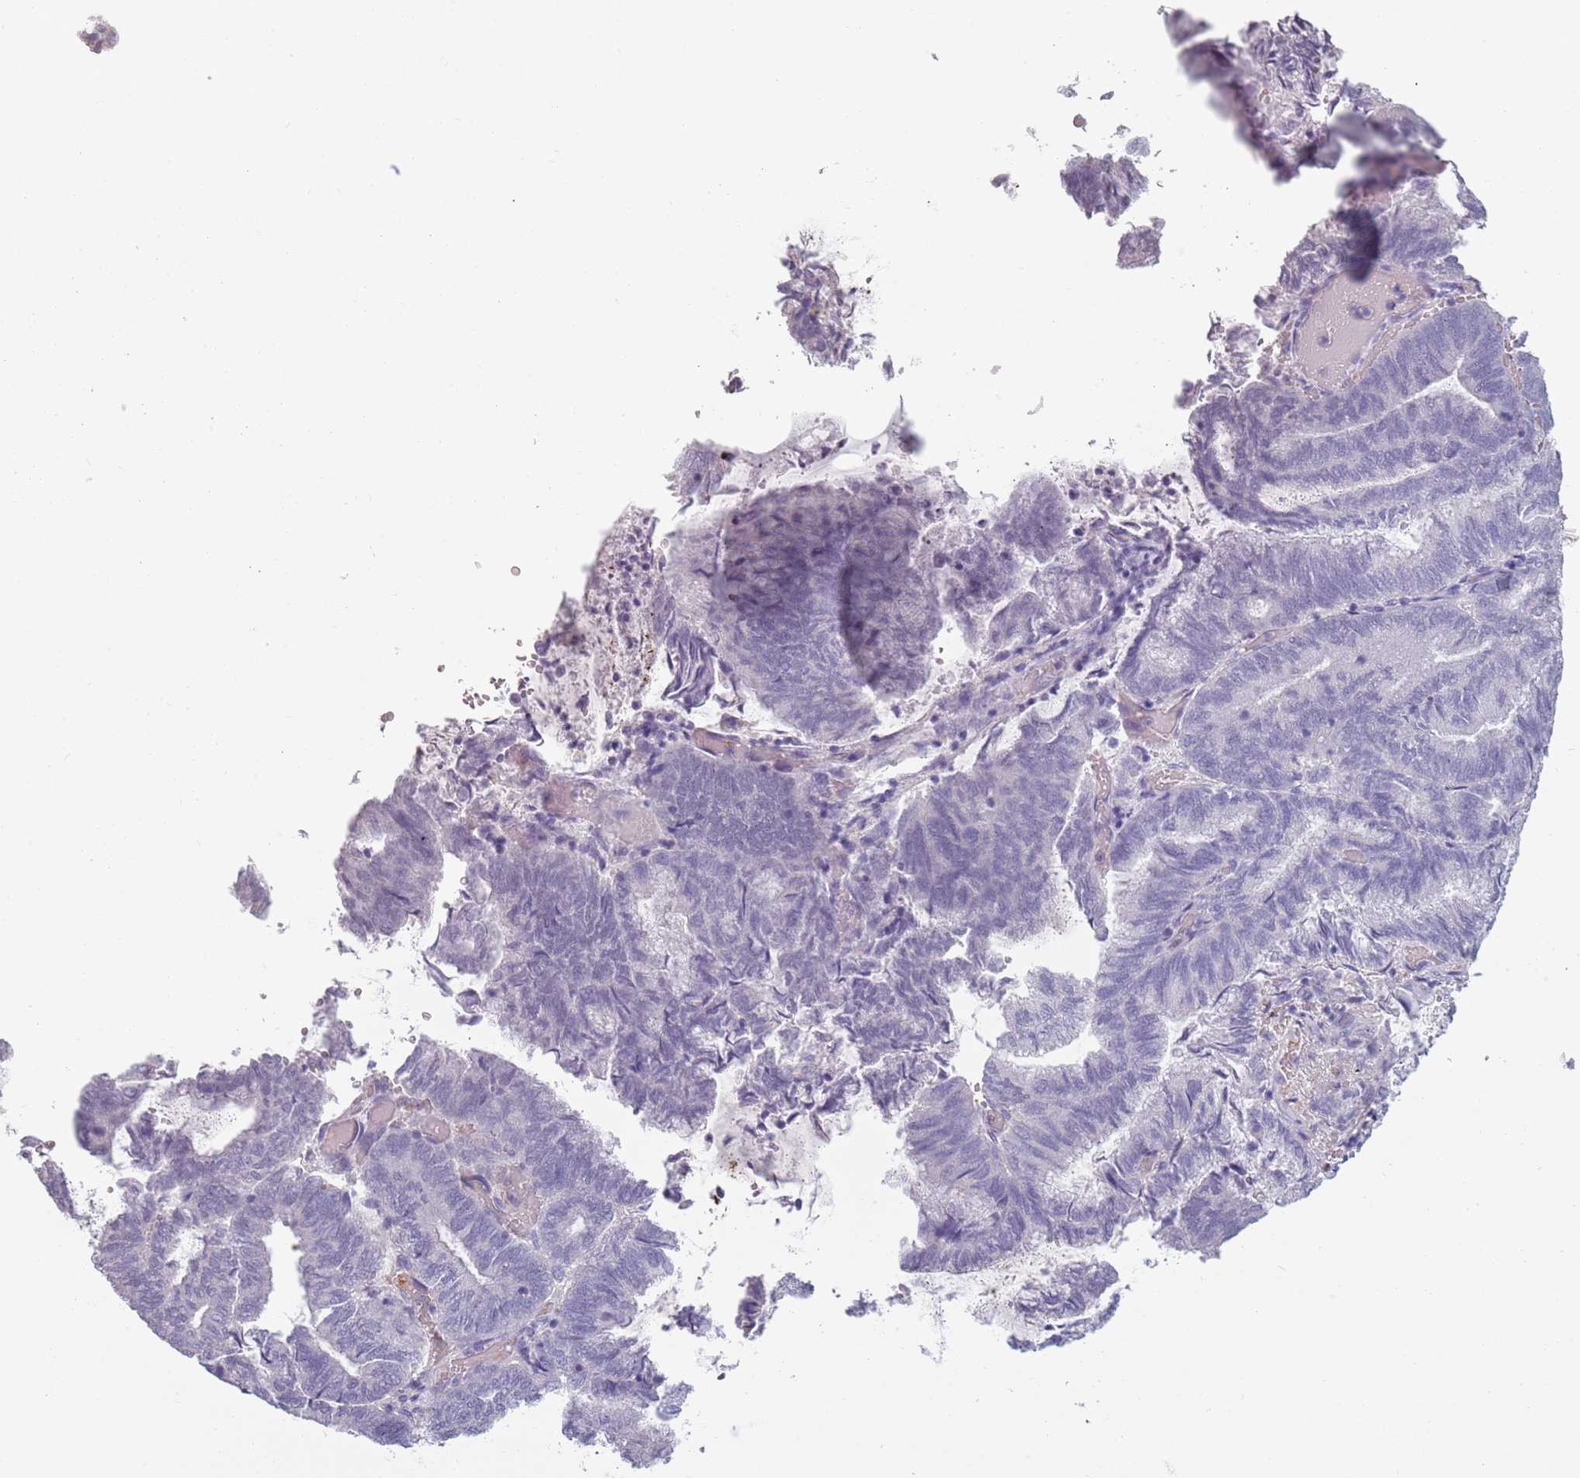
{"staining": {"intensity": "negative", "quantity": "none", "location": "none"}, "tissue": "endometrial cancer", "cell_type": "Tumor cells", "image_type": "cancer", "snomed": [{"axis": "morphology", "description": "Adenocarcinoma, NOS"}, {"axis": "topography", "description": "Endometrium"}], "caption": "IHC micrograph of neoplastic tissue: endometrial adenocarcinoma stained with DAB (3,3'-diaminobenzidine) reveals no significant protein expression in tumor cells. (DAB (3,3'-diaminobenzidine) immunohistochemistry (IHC), high magnification).", "gene": "PIEZO1", "patient": {"sex": "female", "age": 80}}